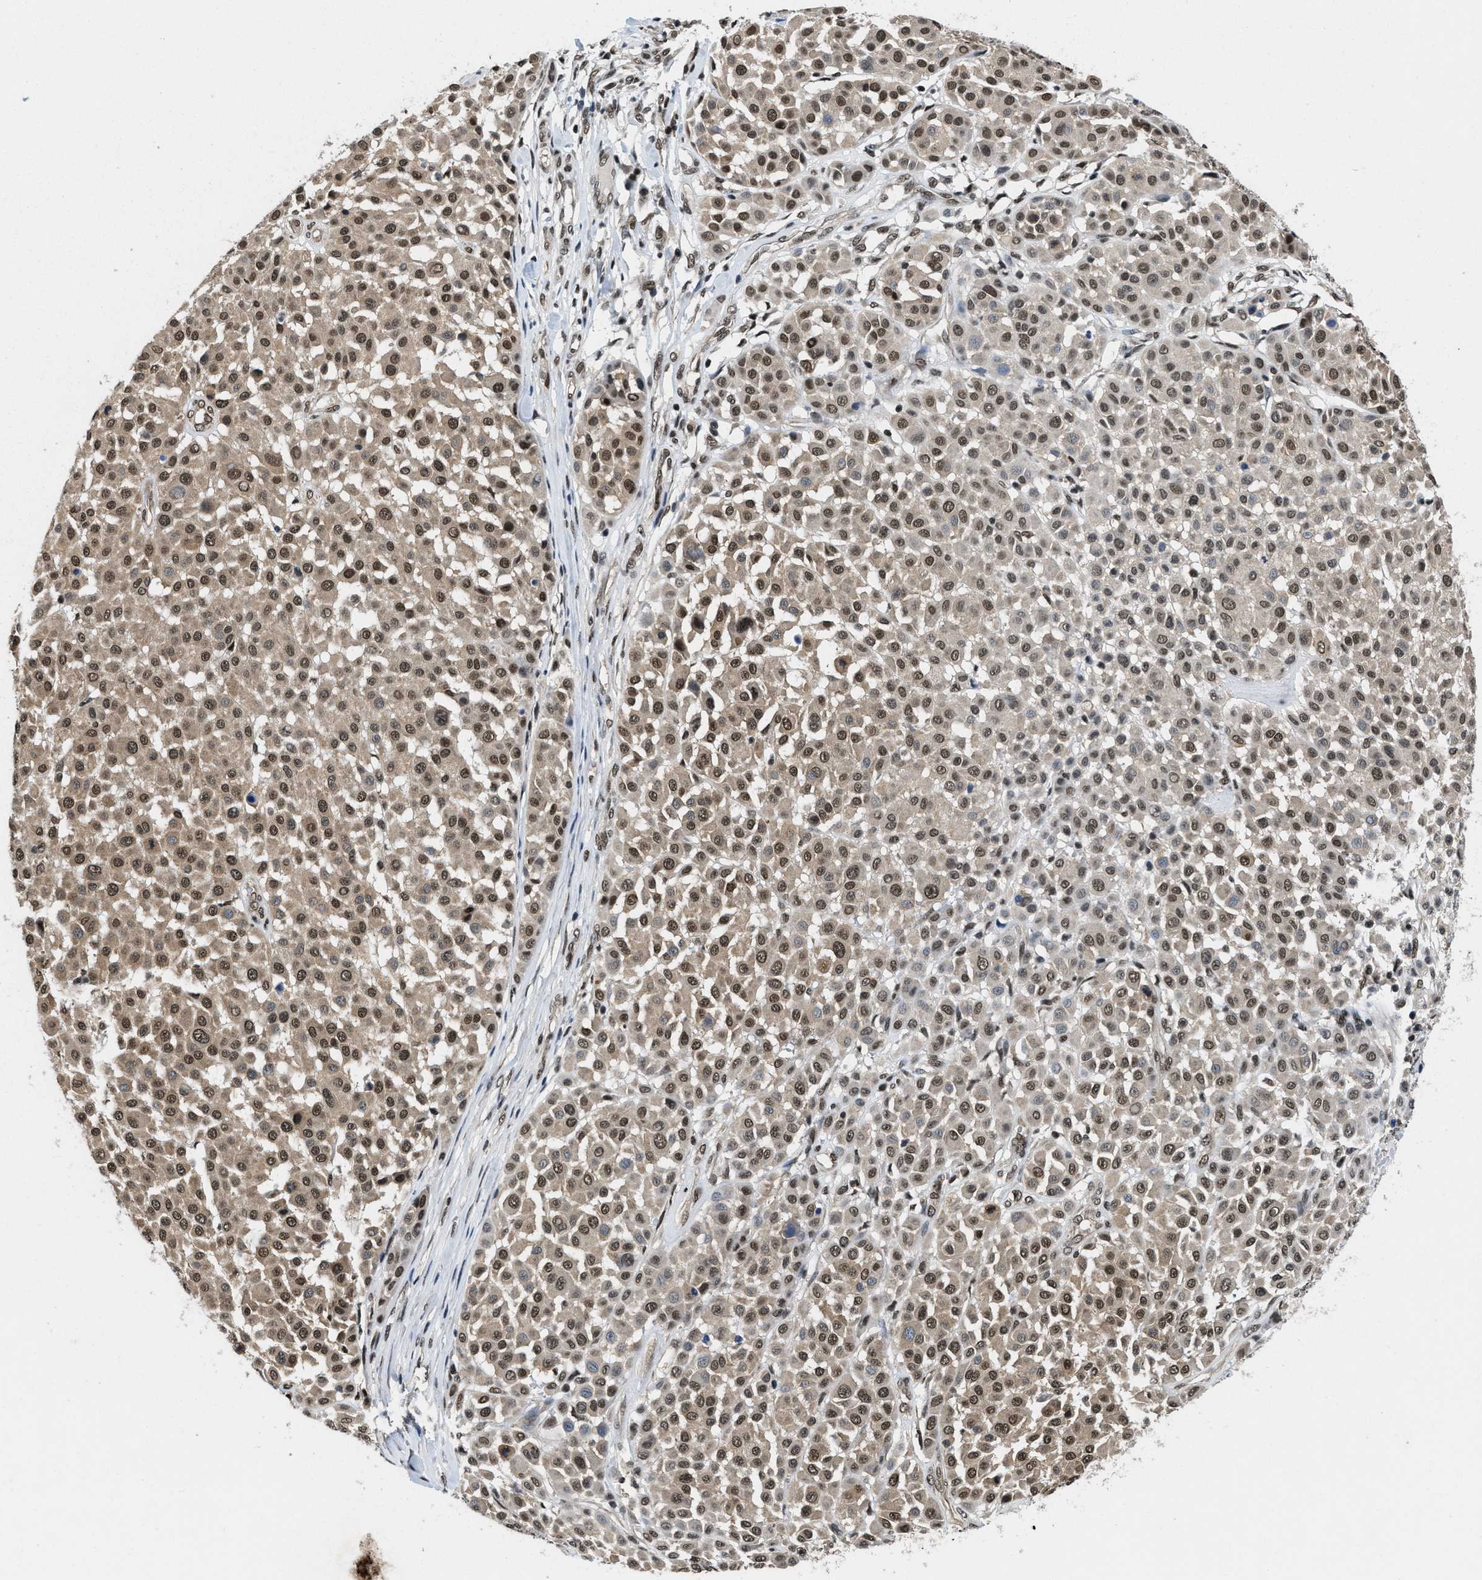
{"staining": {"intensity": "moderate", "quantity": ">75%", "location": "cytoplasmic/membranous,nuclear"}, "tissue": "melanoma", "cell_type": "Tumor cells", "image_type": "cancer", "snomed": [{"axis": "morphology", "description": "Malignant melanoma, Metastatic site"}, {"axis": "topography", "description": "Soft tissue"}], "caption": "Immunohistochemical staining of malignant melanoma (metastatic site) exhibits medium levels of moderate cytoplasmic/membranous and nuclear protein expression in about >75% of tumor cells. (IHC, brightfield microscopy, high magnification).", "gene": "SAFB", "patient": {"sex": "male", "age": 41}}